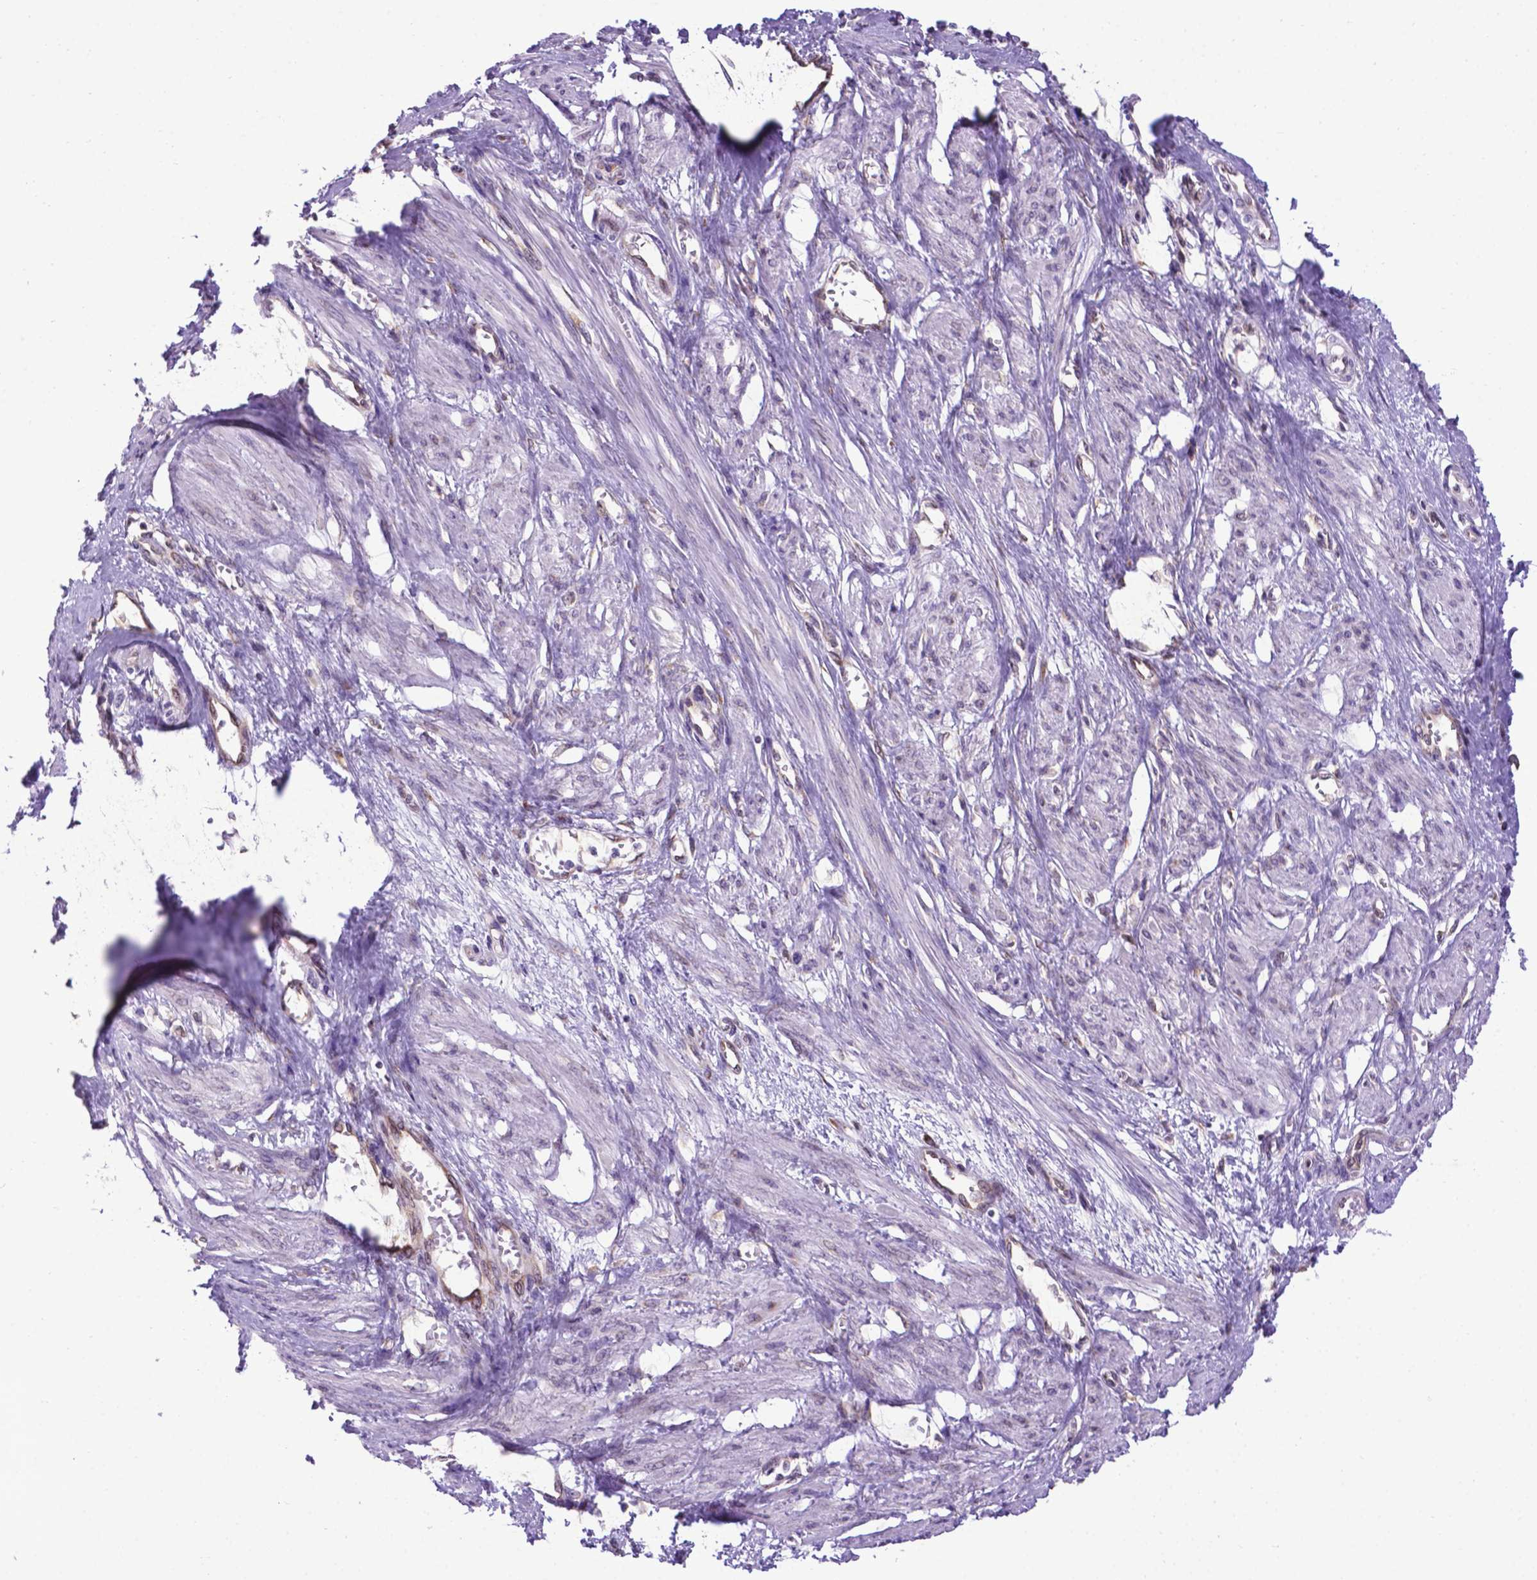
{"staining": {"intensity": "negative", "quantity": "none", "location": "none"}, "tissue": "smooth muscle", "cell_type": "Smooth muscle cells", "image_type": "normal", "snomed": [{"axis": "morphology", "description": "Normal tissue, NOS"}, {"axis": "topography", "description": "Smooth muscle"}, {"axis": "topography", "description": "Uterus"}], "caption": "The immunohistochemistry (IHC) photomicrograph has no significant positivity in smooth muscle cells of smooth muscle.", "gene": "ENSG00000269590", "patient": {"sex": "female", "age": 39}}